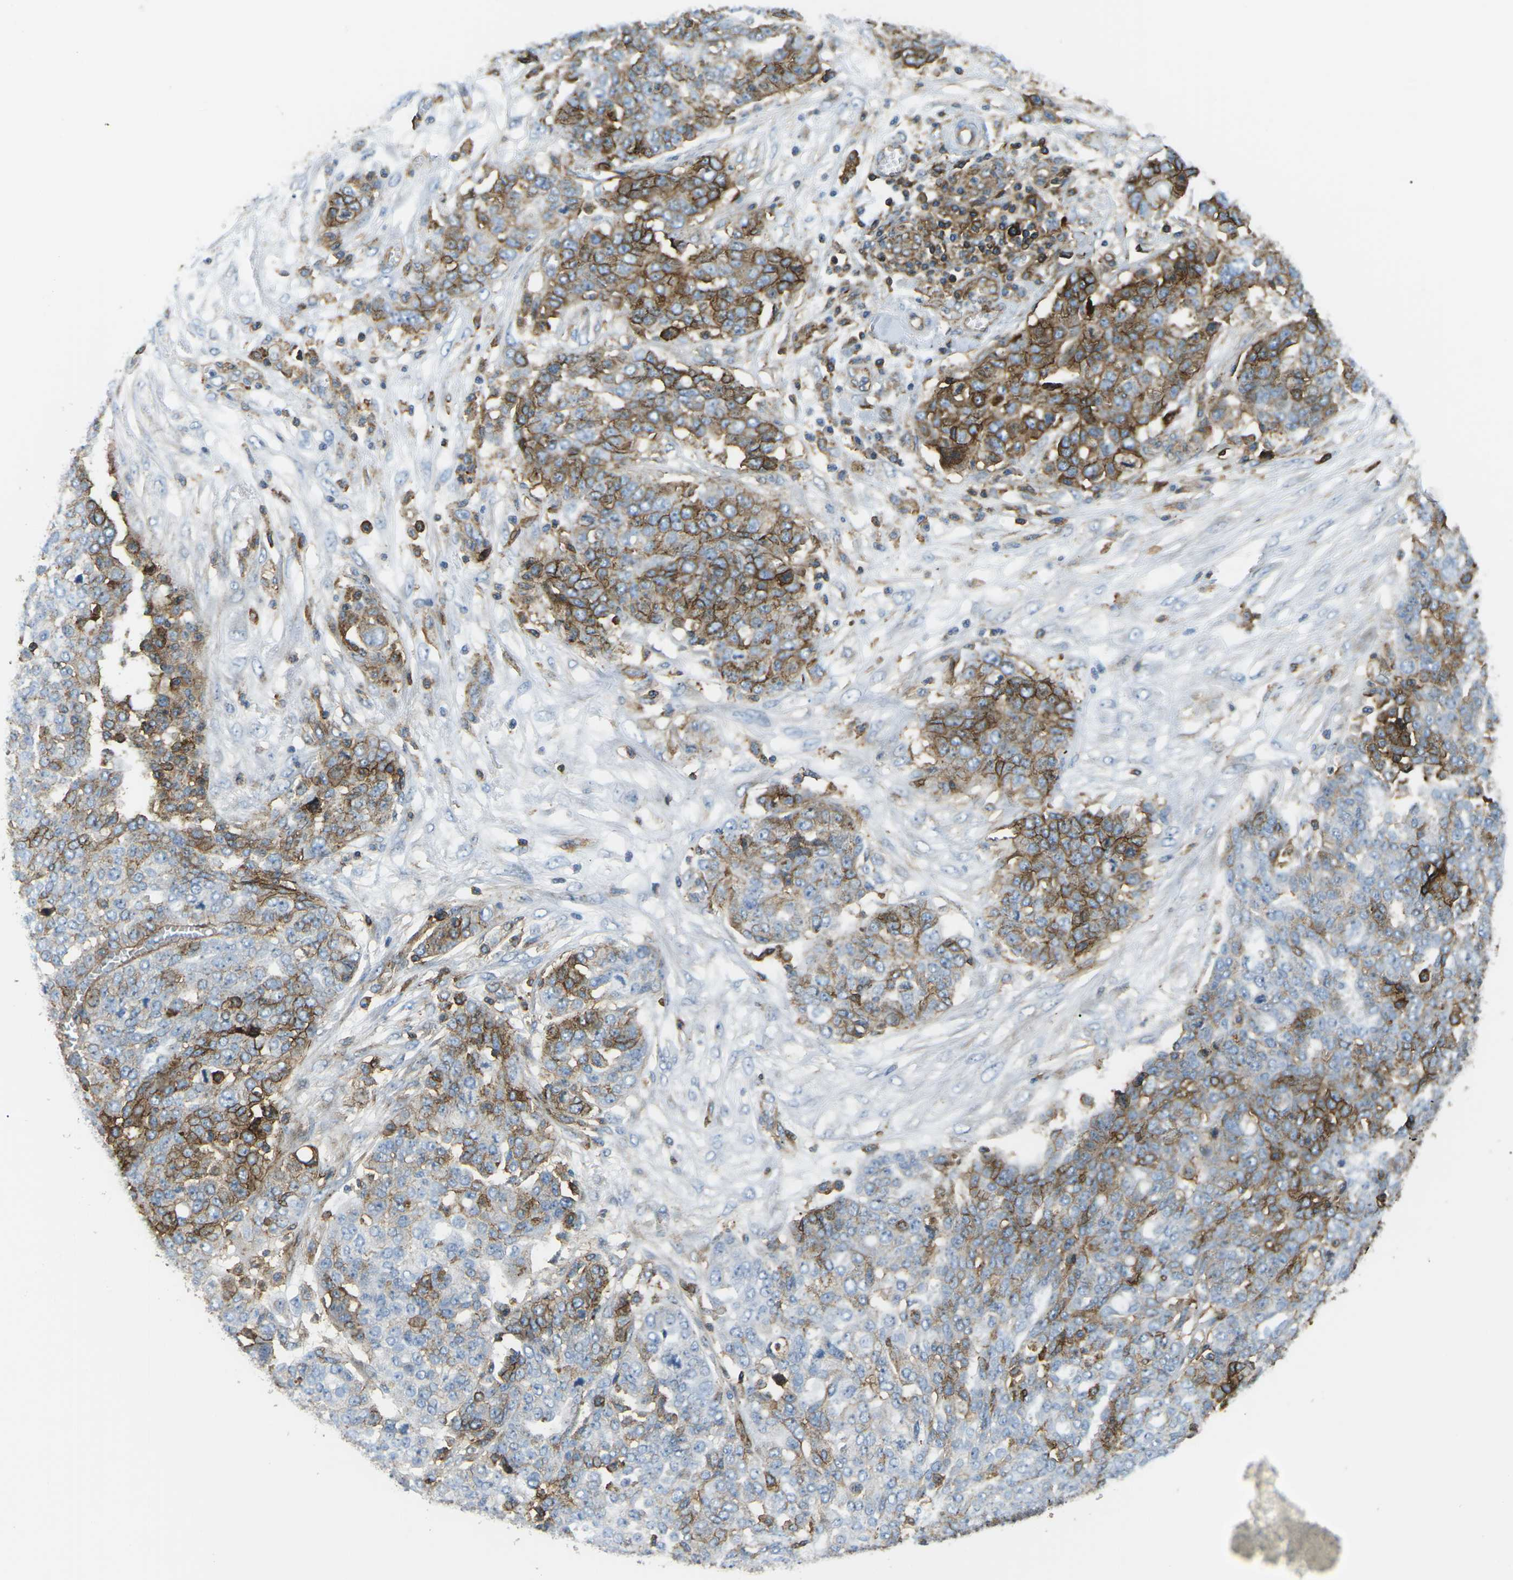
{"staining": {"intensity": "moderate", "quantity": "25%-75%", "location": "cytoplasmic/membranous"}, "tissue": "ovarian cancer", "cell_type": "Tumor cells", "image_type": "cancer", "snomed": [{"axis": "morphology", "description": "Cystadenocarcinoma, serous, NOS"}, {"axis": "topography", "description": "Soft tissue"}, {"axis": "topography", "description": "Ovary"}], "caption": "Human serous cystadenocarcinoma (ovarian) stained with a protein marker displays moderate staining in tumor cells.", "gene": "HLA-B", "patient": {"sex": "female", "age": 57}}